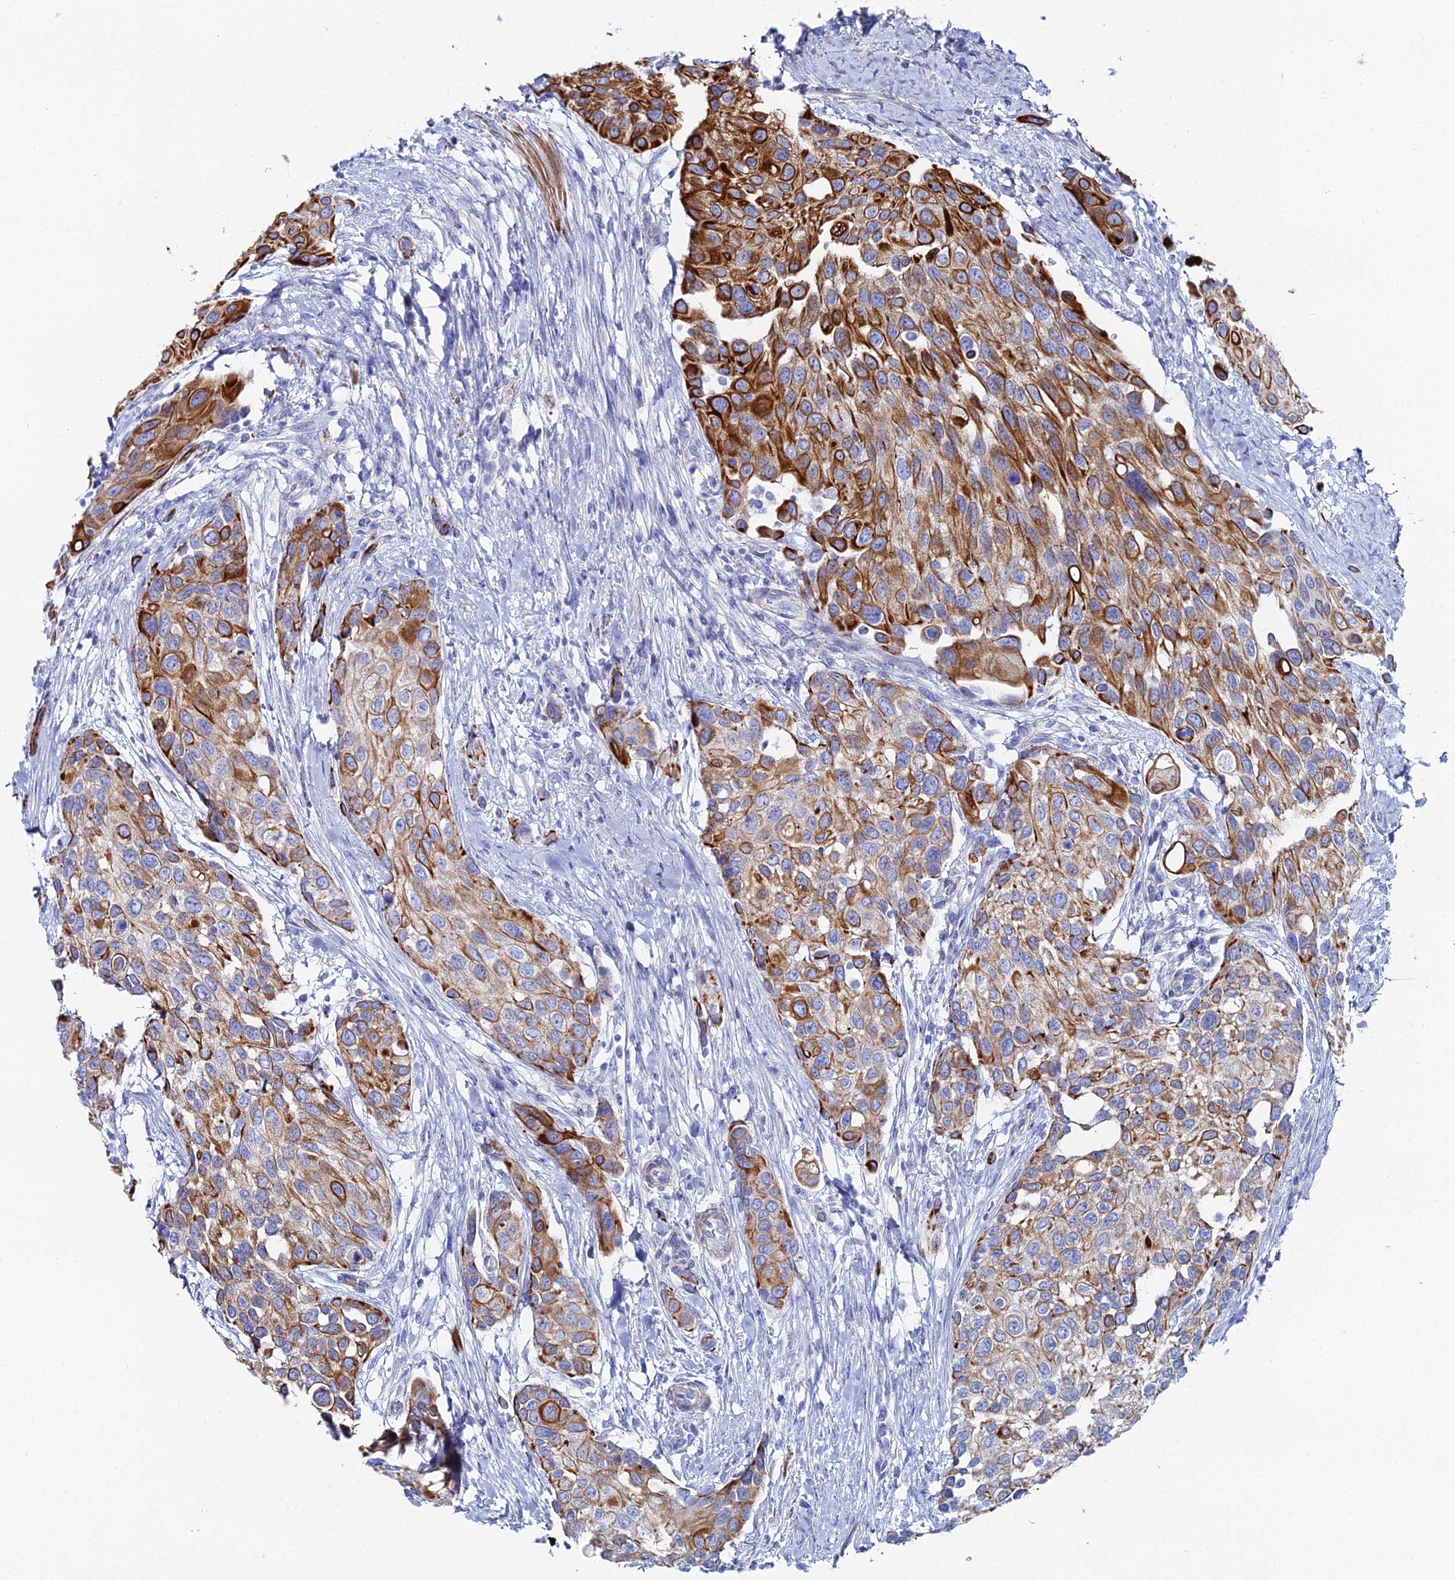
{"staining": {"intensity": "strong", "quantity": "25%-75%", "location": "cytoplasmic/membranous"}, "tissue": "urothelial cancer", "cell_type": "Tumor cells", "image_type": "cancer", "snomed": [{"axis": "morphology", "description": "Normal tissue, NOS"}, {"axis": "morphology", "description": "Urothelial carcinoma, High grade"}, {"axis": "topography", "description": "Vascular tissue"}, {"axis": "topography", "description": "Urinary bladder"}], "caption": "Immunohistochemistry (IHC) image of neoplastic tissue: human urothelial carcinoma (high-grade) stained using IHC displays high levels of strong protein expression localized specifically in the cytoplasmic/membranous of tumor cells, appearing as a cytoplasmic/membranous brown color.", "gene": "DHX34", "patient": {"sex": "female", "age": 56}}